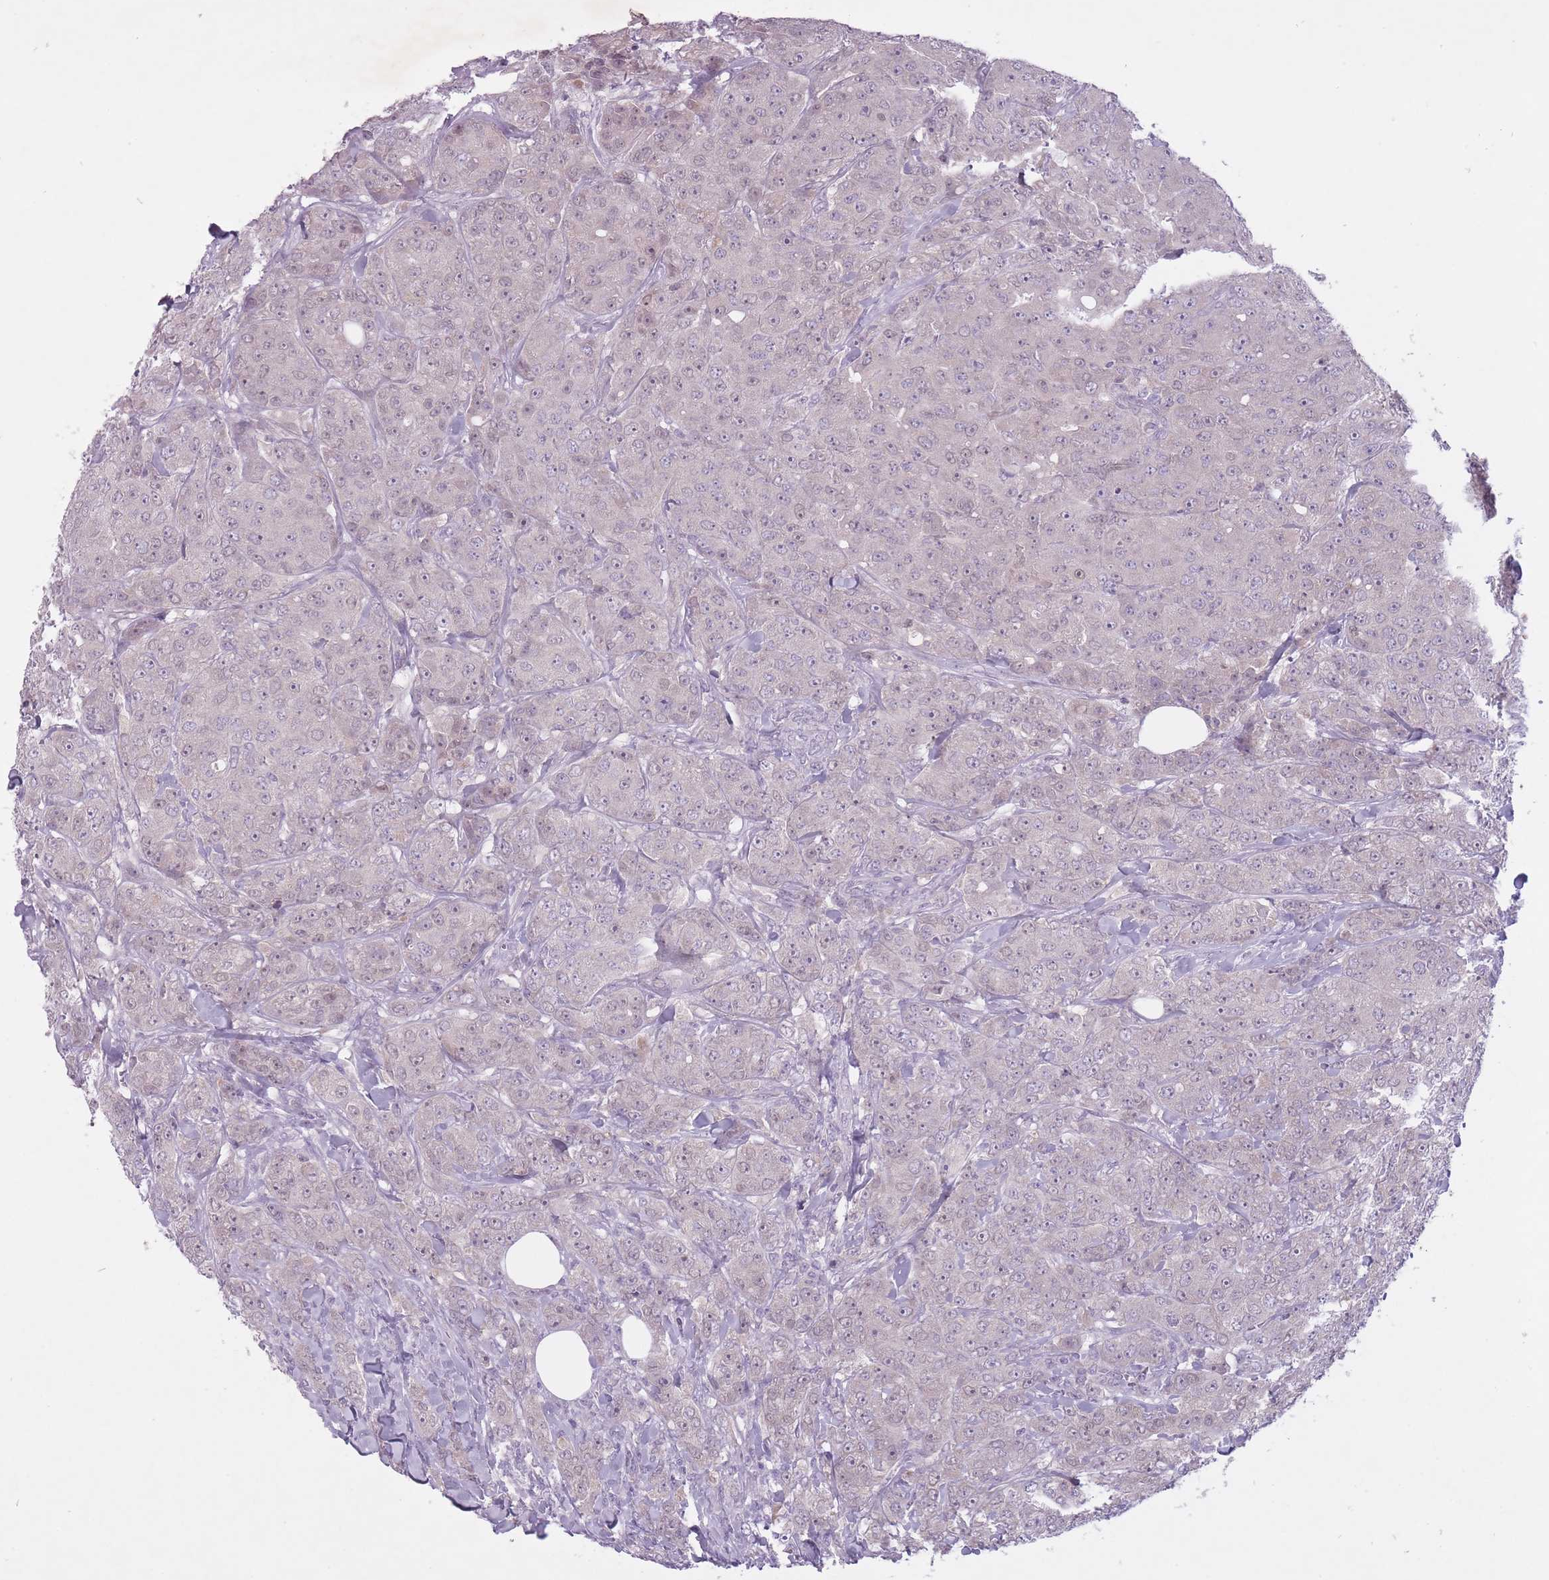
{"staining": {"intensity": "negative", "quantity": "none", "location": "none"}, "tissue": "breast cancer", "cell_type": "Tumor cells", "image_type": "cancer", "snomed": [{"axis": "morphology", "description": "Duct carcinoma"}, {"axis": "topography", "description": "Breast"}], "caption": "This is an immunohistochemistry (IHC) image of human invasive ductal carcinoma (breast). There is no expression in tumor cells.", "gene": "FAM43B", "patient": {"sex": "female", "age": 43}}